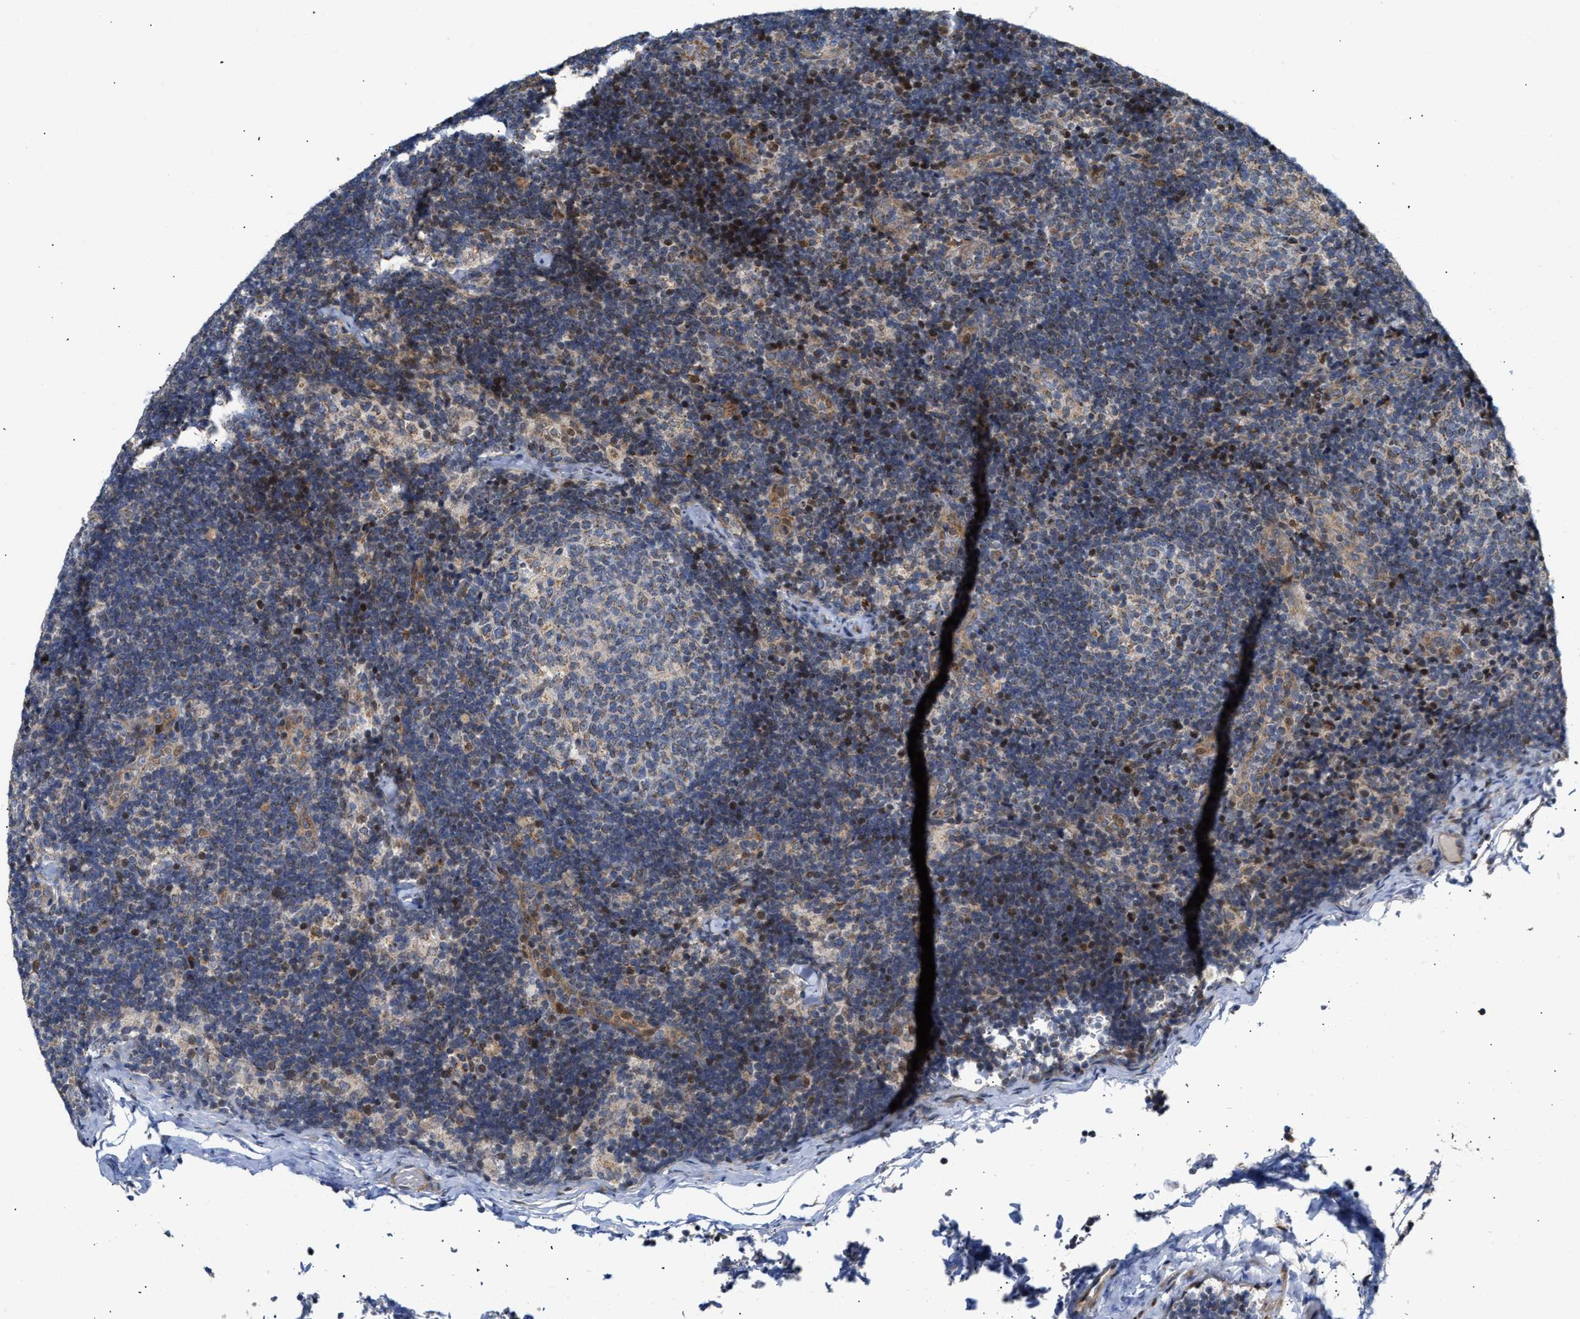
{"staining": {"intensity": "weak", "quantity": "<25%", "location": "cytoplasmic/membranous"}, "tissue": "lymph node", "cell_type": "Germinal center cells", "image_type": "normal", "snomed": [{"axis": "morphology", "description": "Normal tissue, NOS"}, {"axis": "topography", "description": "Lymph node"}], "caption": "This is an immunohistochemistry (IHC) photomicrograph of benign human lymph node. There is no positivity in germinal center cells.", "gene": "DEPTOR", "patient": {"sex": "female", "age": 14}}